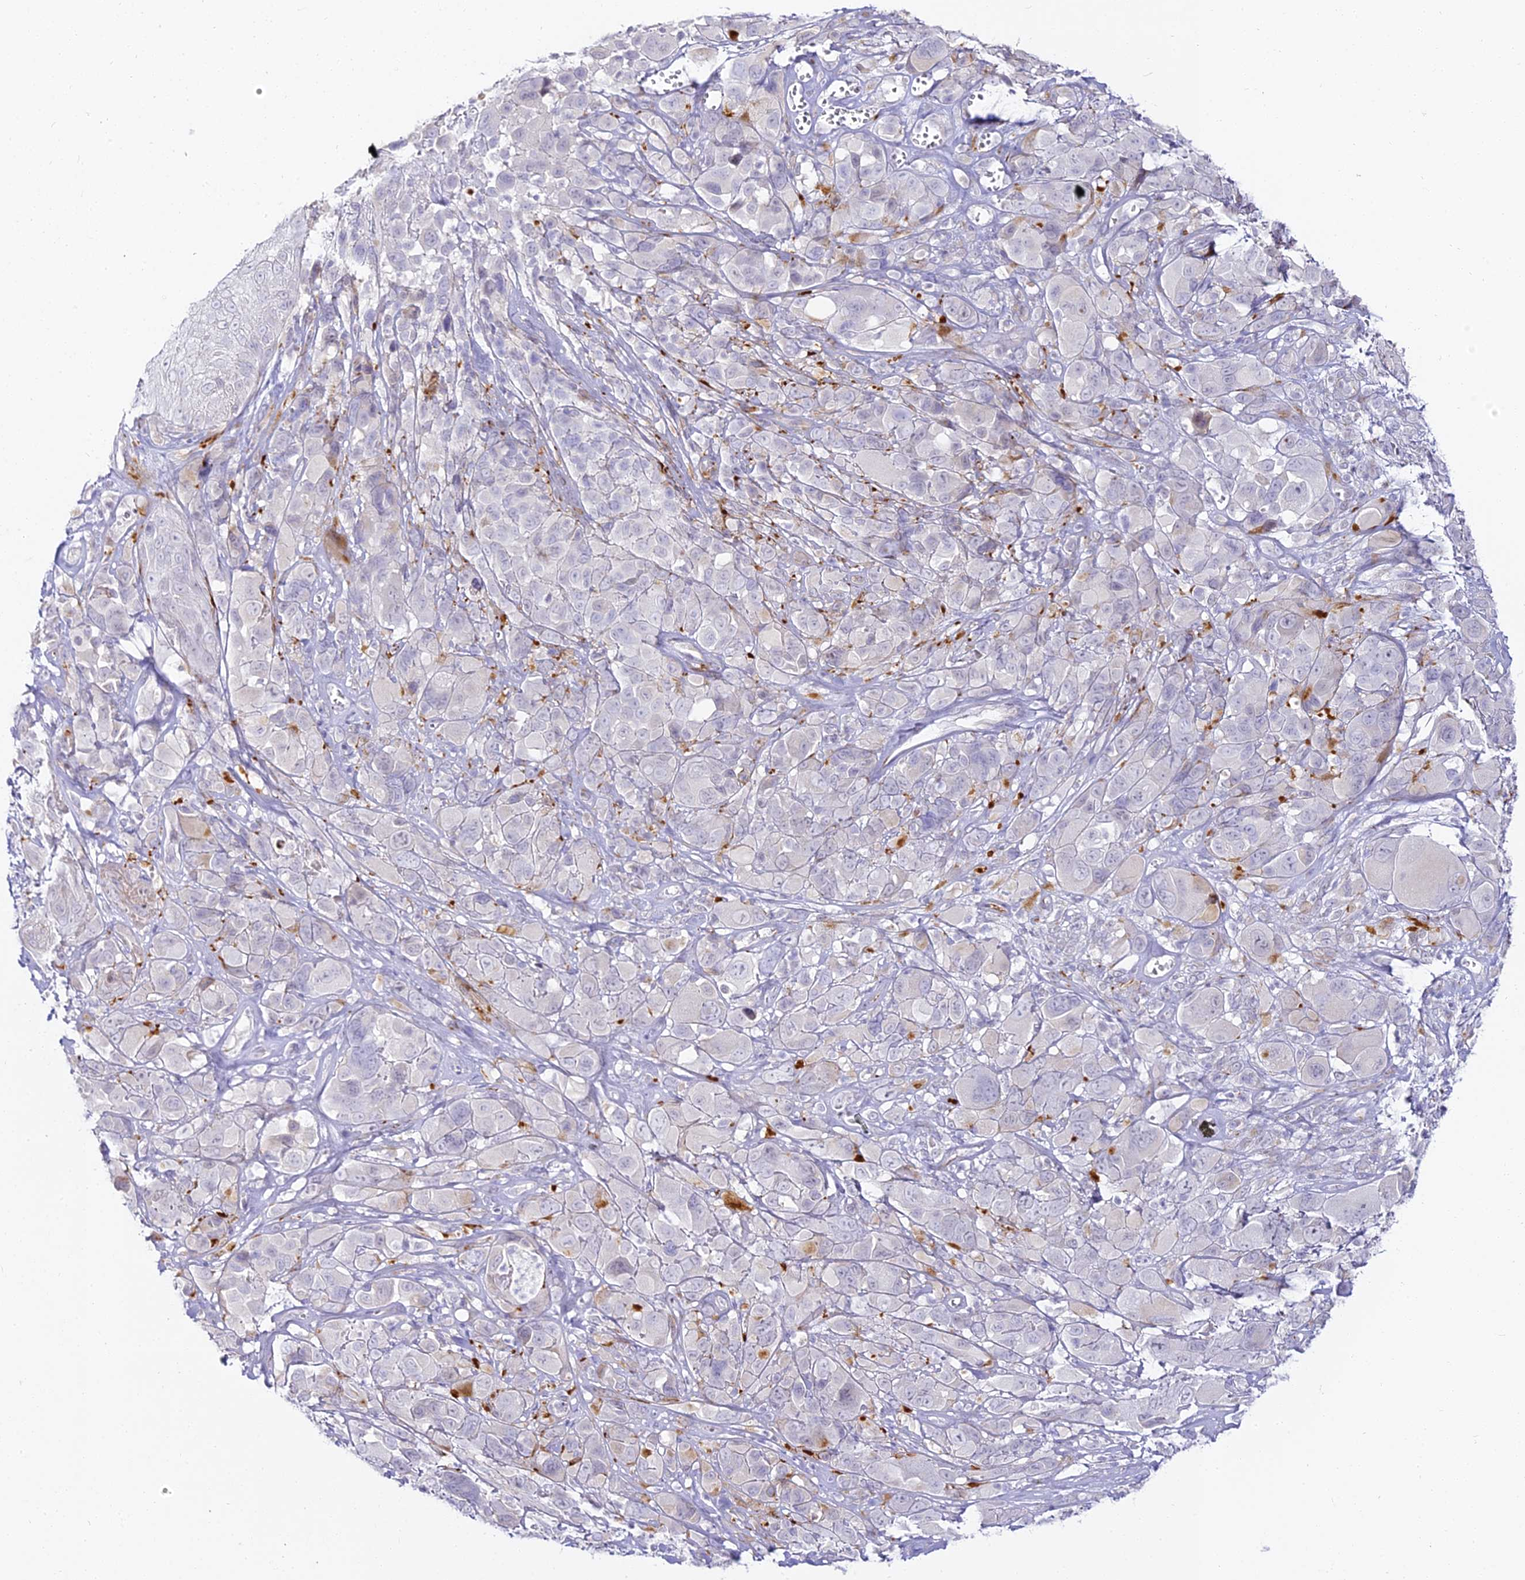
{"staining": {"intensity": "negative", "quantity": "none", "location": "none"}, "tissue": "melanoma", "cell_type": "Tumor cells", "image_type": "cancer", "snomed": [{"axis": "morphology", "description": "Malignant melanoma, NOS"}, {"axis": "topography", "description": "Skin of trunk"}], "caption": "Immunohistochemistry (IHC) of melanoma shows no expression in tumor cells. (IHC, brightfield microscopy, high magnification).", "gene": "ALPG", "patient": {"sex": "male", "age": 71}}